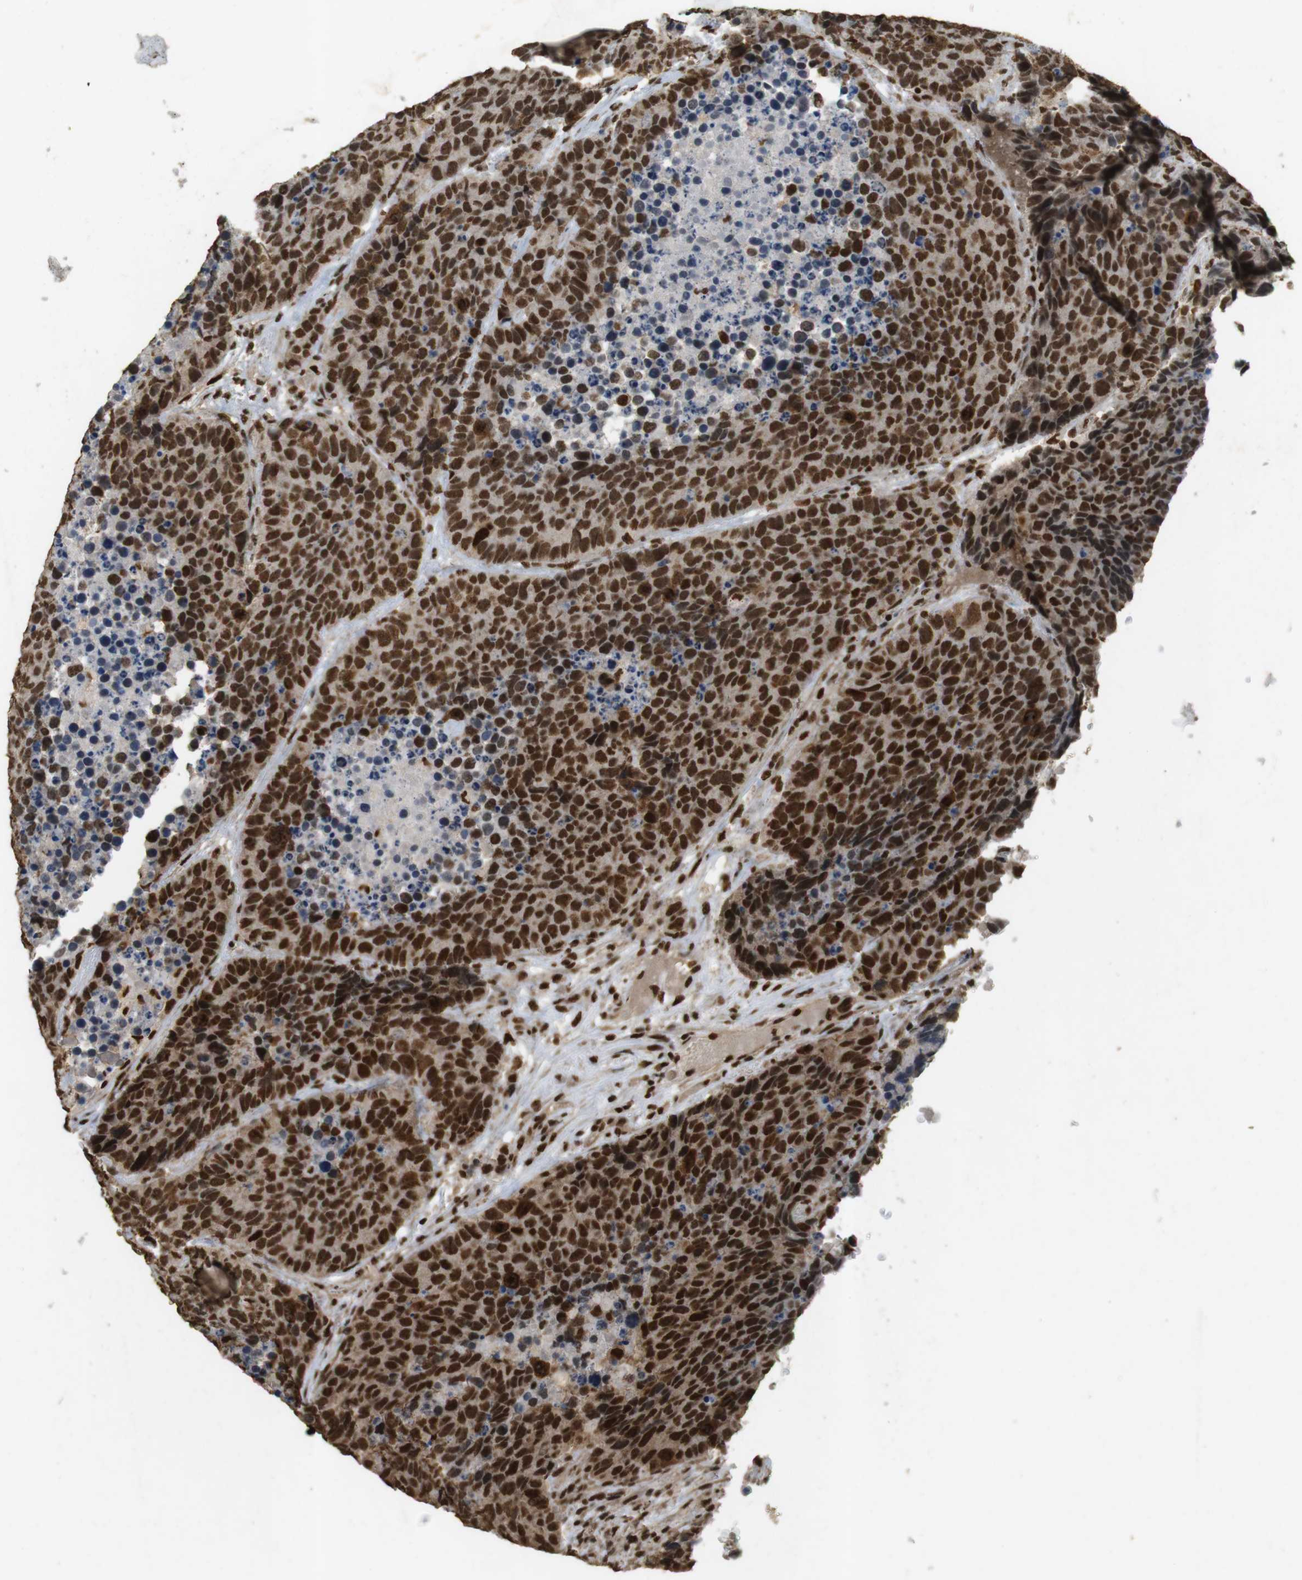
{"staining": {"intensity": "strong", "quantity": ">75%", "location": "cytoplasmic/membranous,nuclear"}, "tissue": "carcinoid", "cell_type": "Tumor cells", "image_type": "cancer", "snomed": [{"axis": "morphology", "description": "Carcinoid, malignant, NOS"}, {"axis": "topography", "description": "Lung"}], "caption": "An image of human malignant carcinoid stained for a protein shows strong cytoplasmic/membranous and nuclear brown staining in tumor cells.", "gene": "GATA4", "patient": {"sex": "male", "age": 60}}